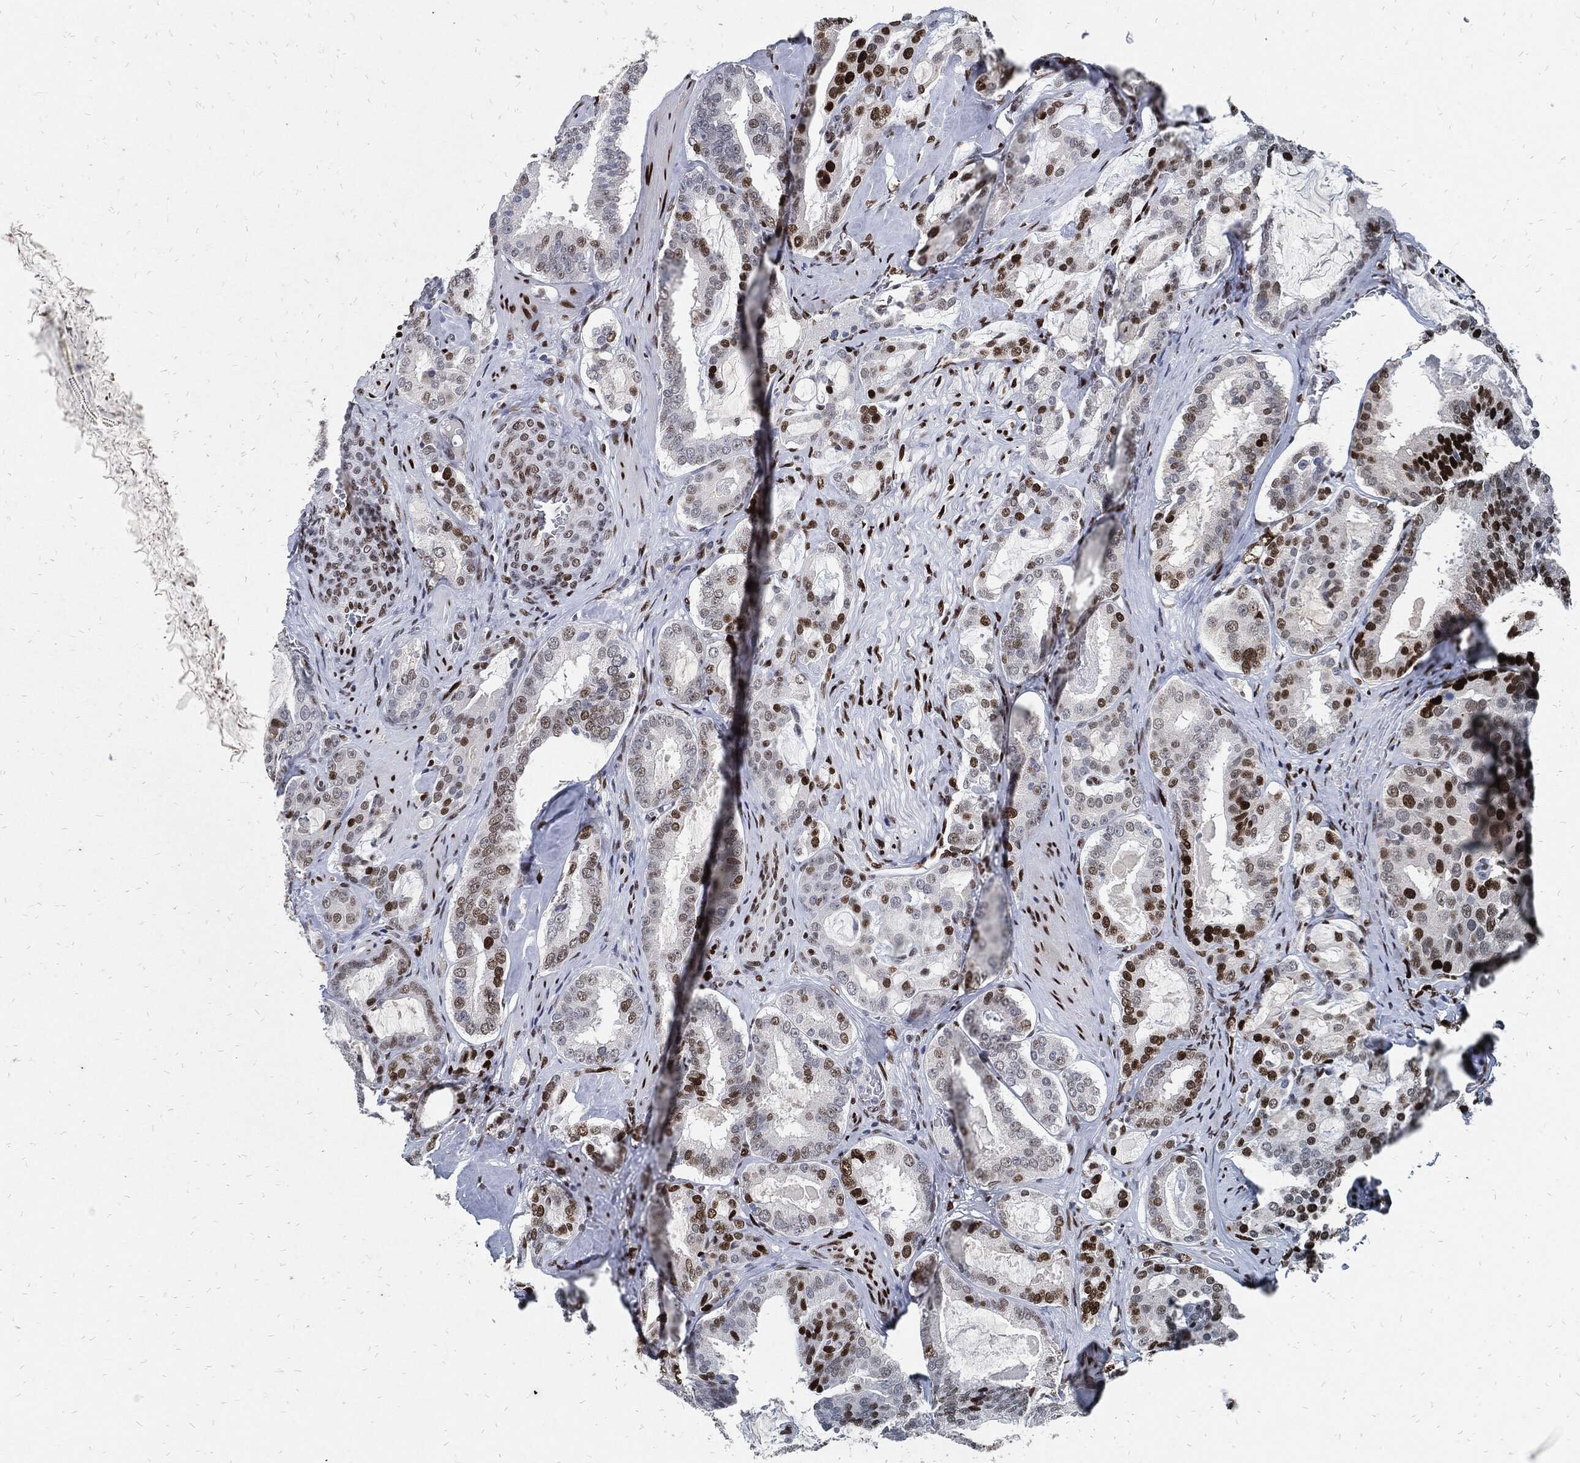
{"staining": {"intensity": "strong", "quantity": "<25%", "location": "nuclear"}, "tissue": "prostate cancer", "cell_type": "Tumor cells", "image_type": "cancer", "snomed": [{"axis": "morphology", "description": "Adenocarcinoma, NOS"}, {"axis": "topography", "description": "Prostate"}], "caption": "Prostate cancer stained for a protein exhibits strong nuclear positivity in tumor cells.", "gene": "JUN", "patient": {"sex": "male", "age": 67}}